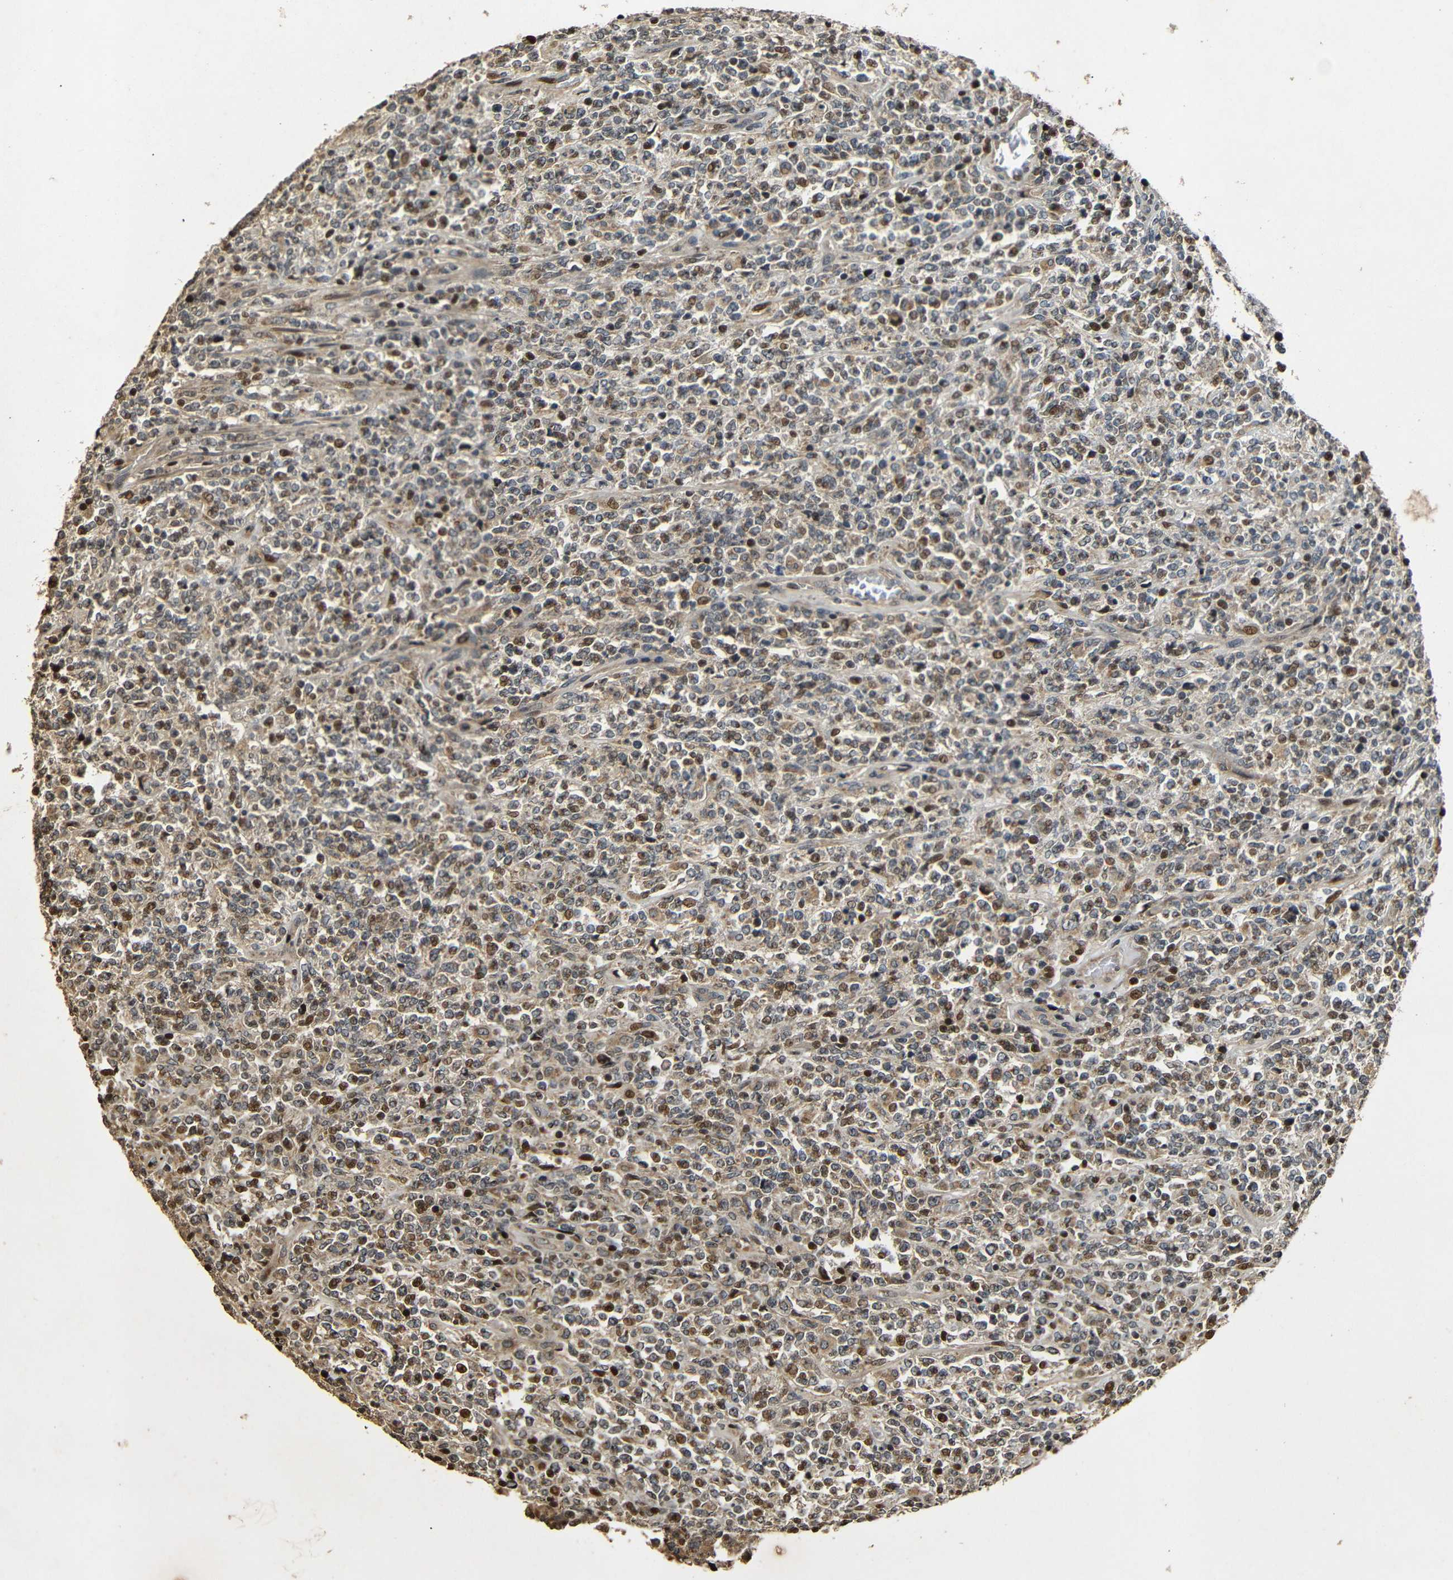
{"staining": {"intensity": "moderate", "quantity": ">75%", "location": "cytoplasmic/membranous,nuclear"}, "tissue": "lymphoma", "cell_type": "Tumor cells", "image_type": "cancer", "snomed": [{"axis": "morphology", "description": "Malignant lymphoma, non-Hodgkin's type, High grade"}, {"axis": "topography", "description": "Soft tissue"}], "caption": "Protein positivity by immunohistochemistry reveals moderate cytoplasmic/membranous and nuclear positivity in about >75% of tumor cells in high-grade malignant lymphoma, non-Hodgkin's type.", "gene": "KAZALD1", "patient": {"sex": "male", "age": 18}}